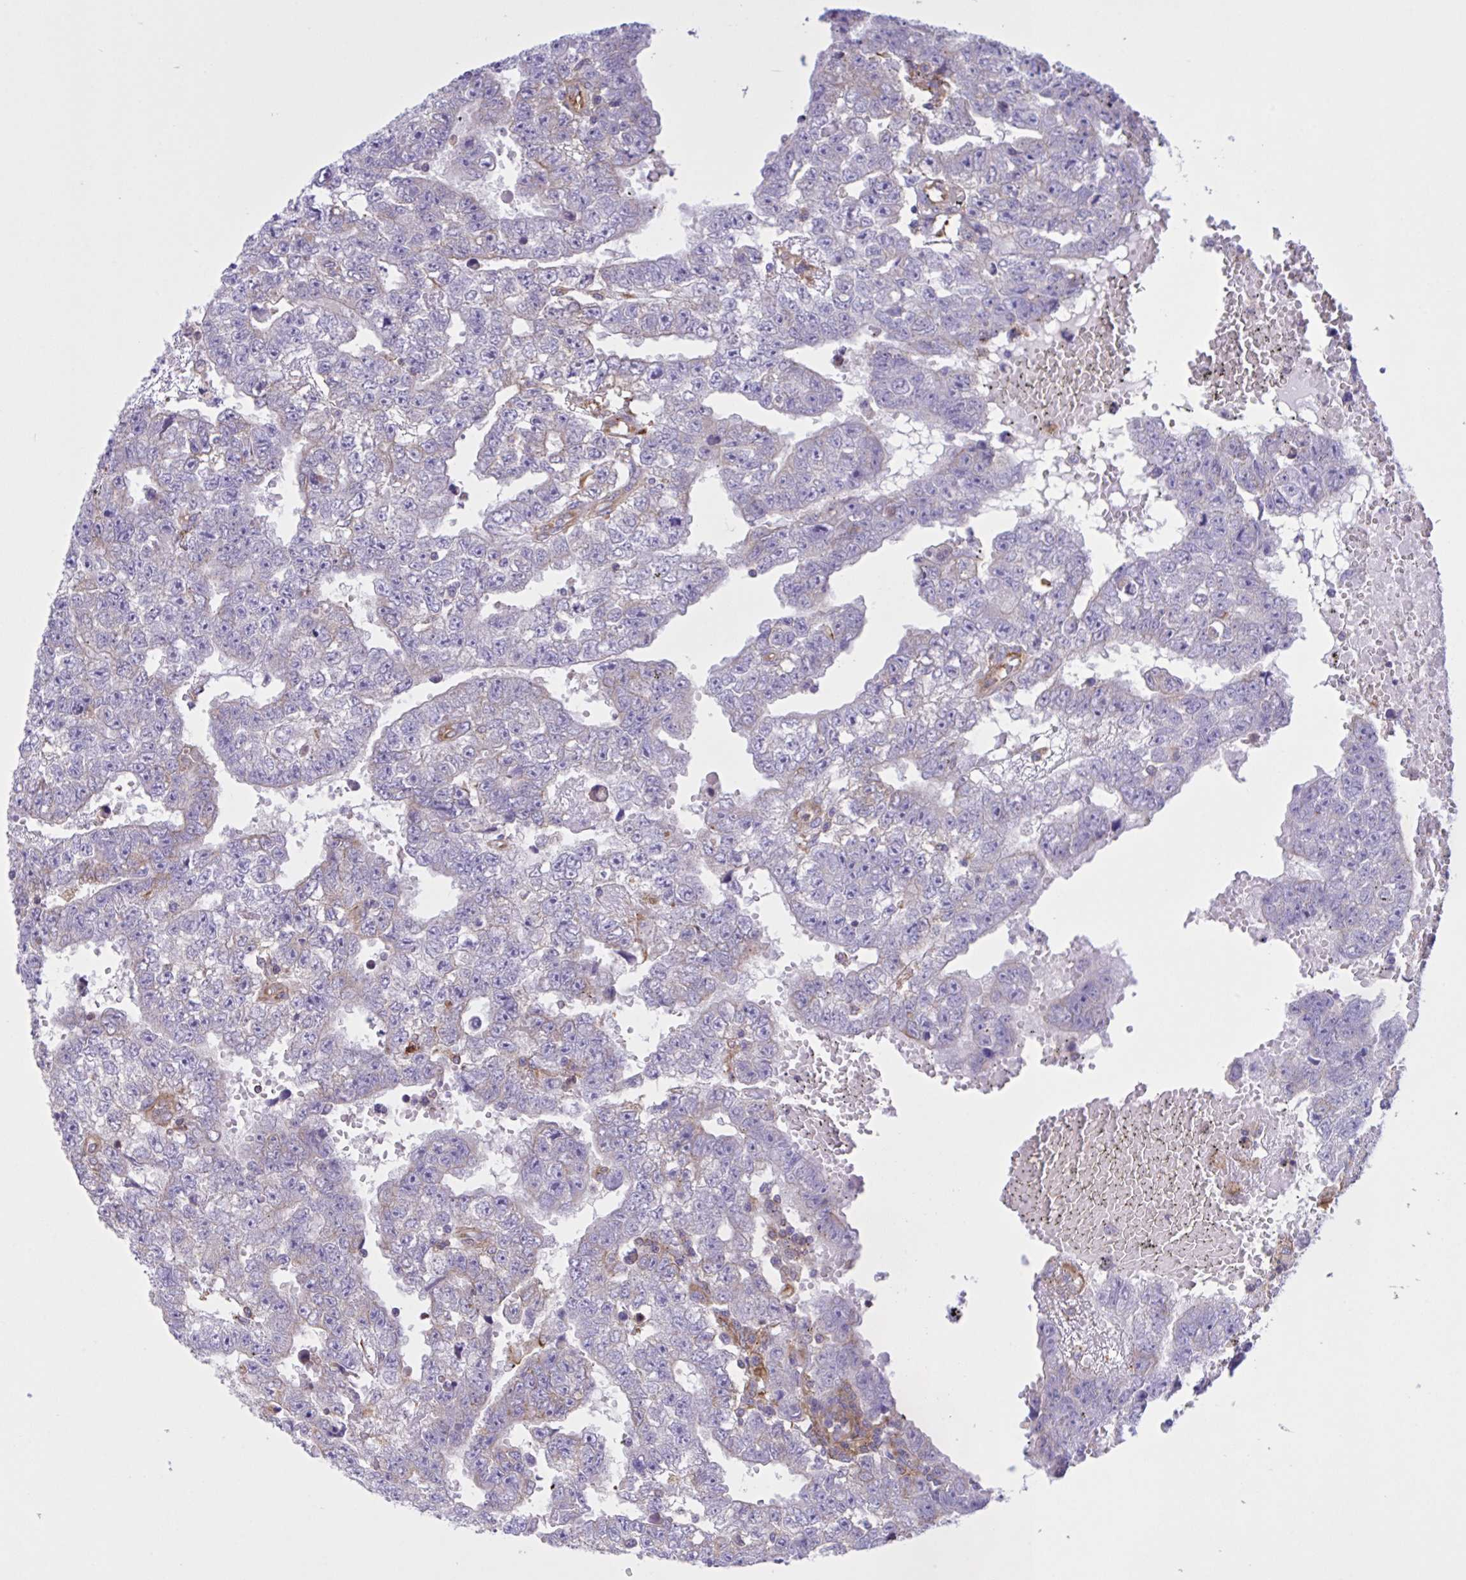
{"staining": {"intensity": "negative", "quantity": "none", "location": "none"}, "tissue": "testis cancer", "cell_type": "Tumor cells", "image_type": "cancer", "snomed": [{"axis": "morphology", "description": "Carcinoma, Embryonal, NOS"}, {"axis": "topography", "description": "Testis"}], "caption": "Tumor cells show no significant positivity in testis embryonal carcinoma.", "gene": "OR51M1", "patient": {"sex": "male", "age": 25}}